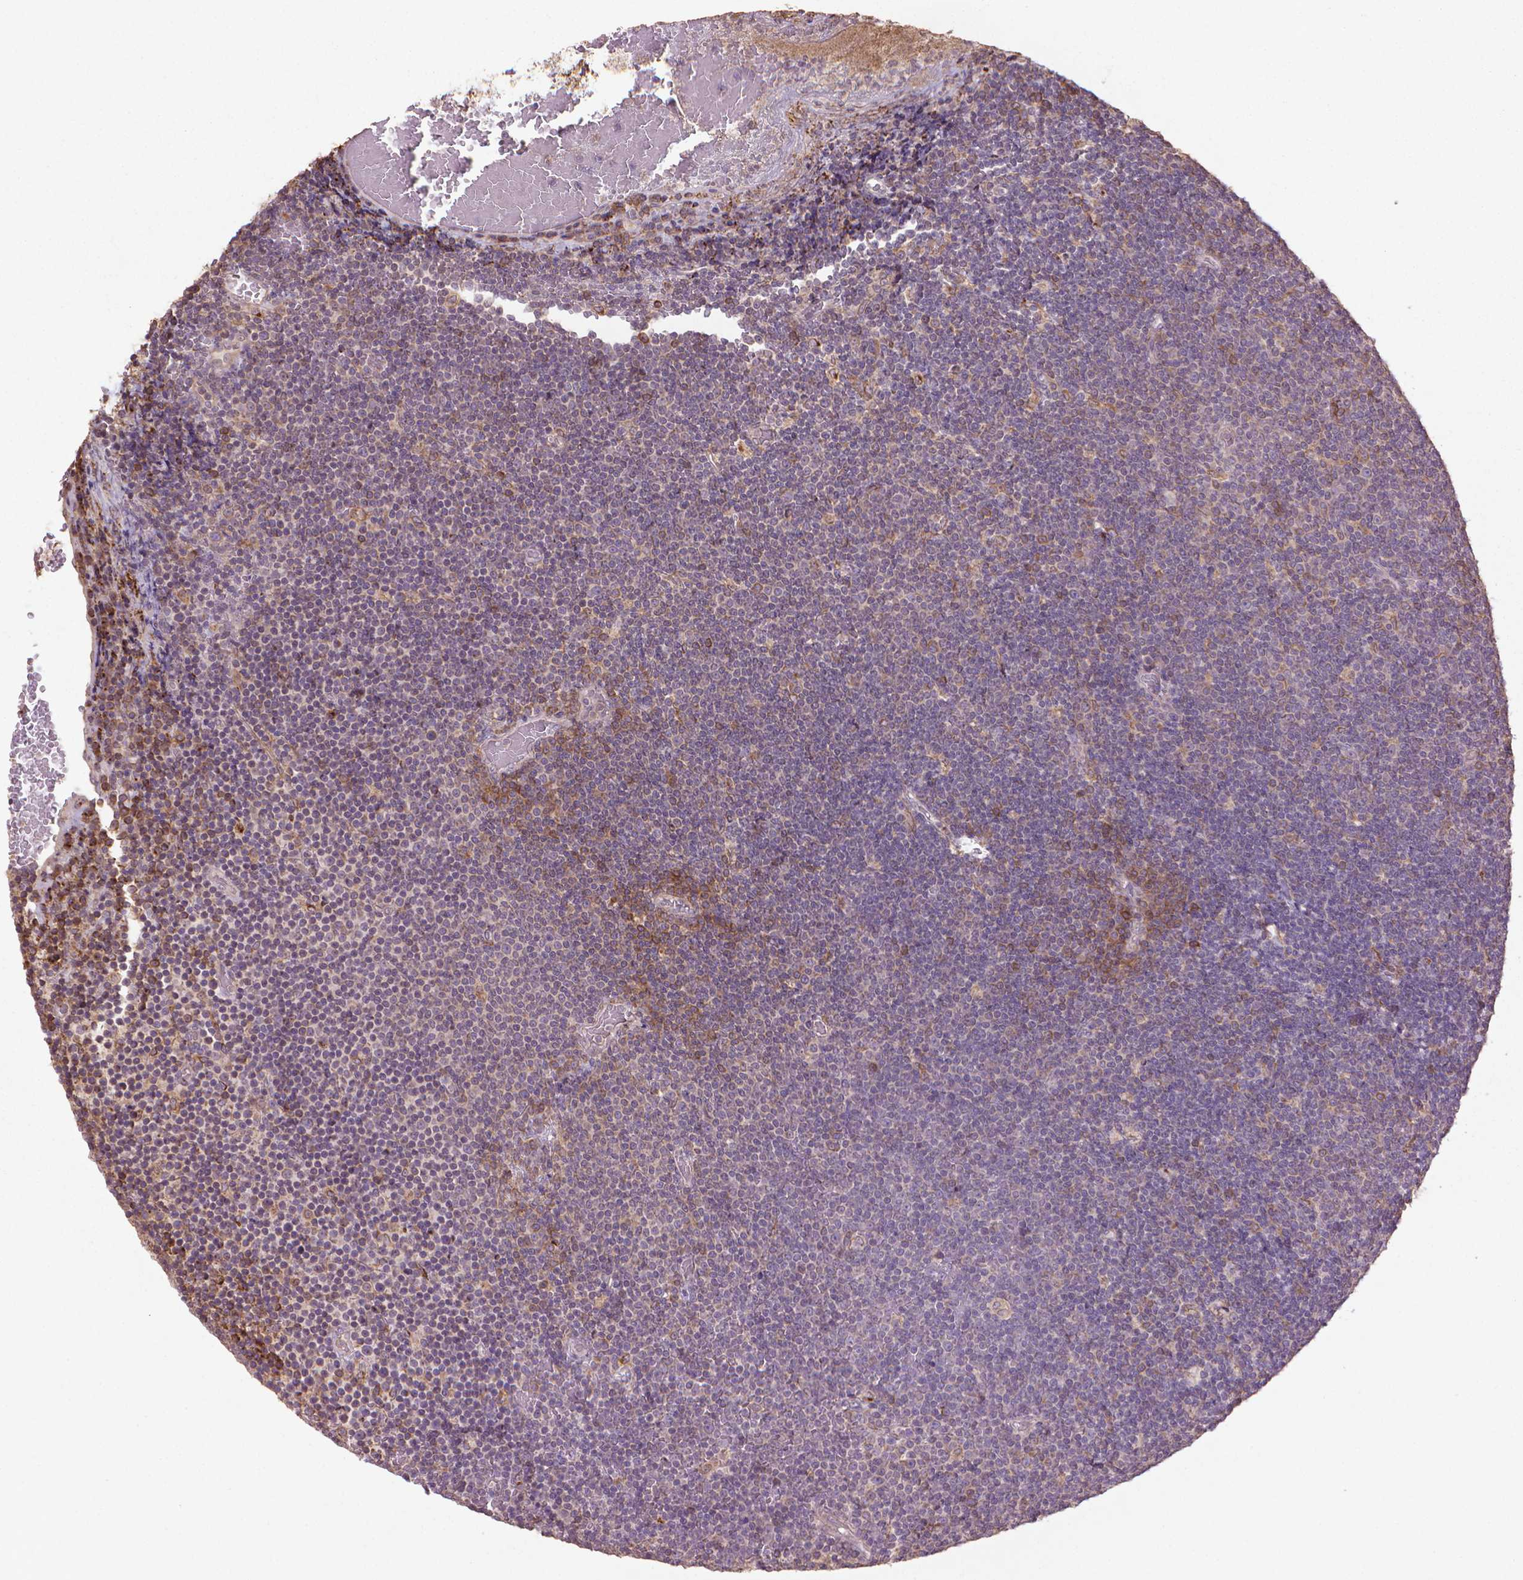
{"staining": {"intensity": "weak", "quantity": "<25%", "location": "cytoplasmic/membranous"}, "tissue": "lymphoma", "cell_type": "Tumor cells", "image_type": "cancer", "snomed": [{"axis": "morphology", "description": "Malignant lymphoma, non-Hodgkin's type, Low grade"}, {"axis": "topography", "description": "Brain"}], "caption": "Immunohistochemistry histopathology image of neoplastic tissue: human low-grade malignant lymphoma, non-Hodgkin's type stained with DAB (3,3'-diaminobenzidine) demonstrates no significant protein staining in tumor cells.", "gene": "GAS1", "patient": {"sex": "female", "age": 66}}